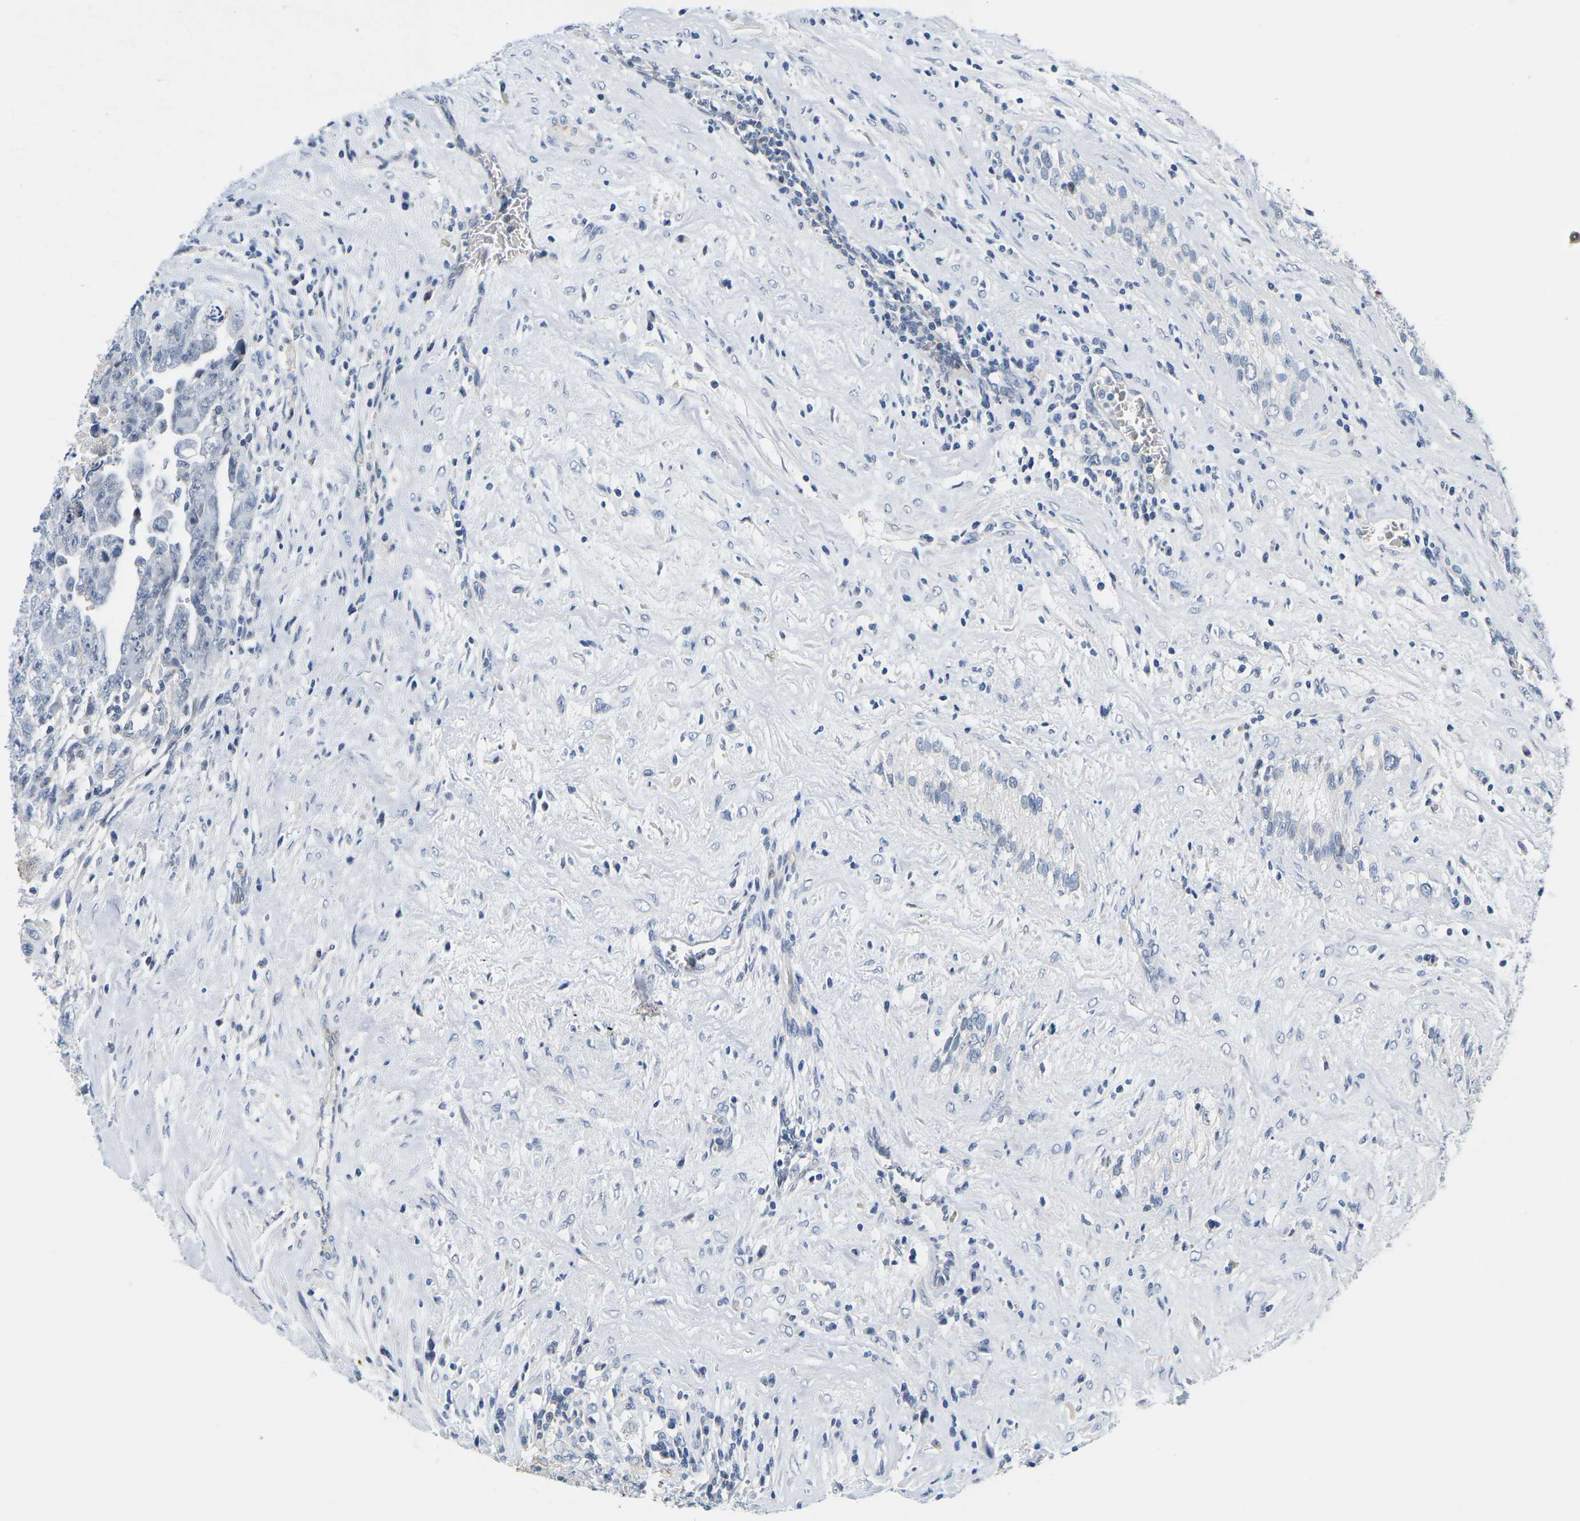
{"staining": {"intensity": "negative", "quantity": "none", "location": "none"}, "tissue": "testis cancer", "cell_type": "Tumor cells", "image_type": "cancer", "snomed": [{"axis": "morphology", "description": "Carcinoma, Embryonal, NOS"}, {"axis": "topography", "description": "Testis"}], "caption": "Protein analysis of embryonal carcinoma (testis) shows no significant staining in tumor cells. (DAB (3,3'-diaminobenzidine) immunohistochemistry with hematoxylin counter stain).", "gene": "OTOF", "patient": {"sex": "male", "age": 28}}